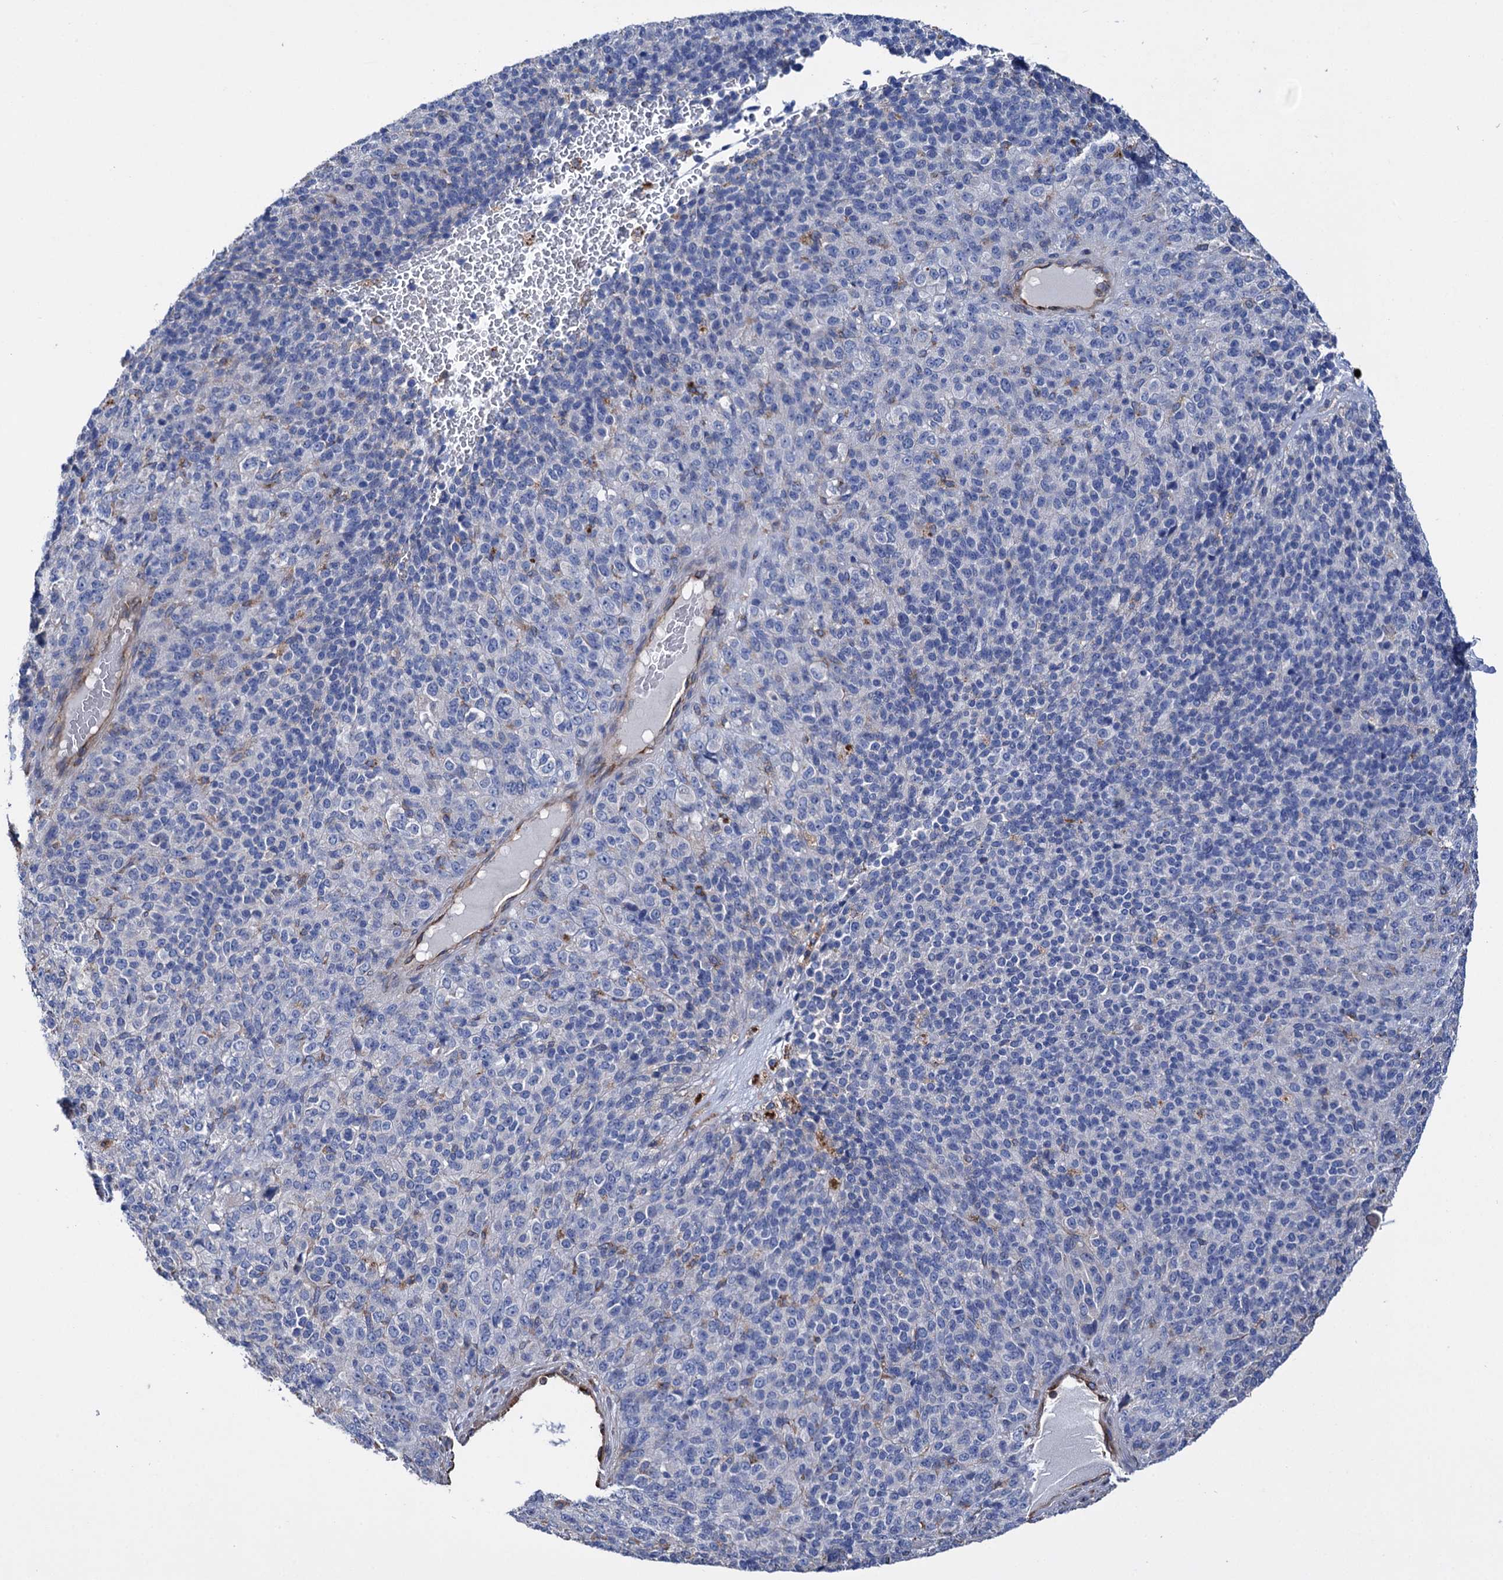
{"staining": {"intensity": "negative", "quantity": "none", "location": "none"}, "tissue": "melanoma", "cell_type": "Tumor cells", "image_type": "cancer", "snomed": [{"axis": "morphology", "description": "Malignant melanoma, Metastatic site"}, {"axis": "topography", "description": "Brain"}], "caption": "Immunohistochemistry (IHC) micrograph of melanoma stained for a protein (brown), which displays no positivity in tumor cells.", "gene": "SCPEP1", "patient": {"sex": "female", "age": 56}}